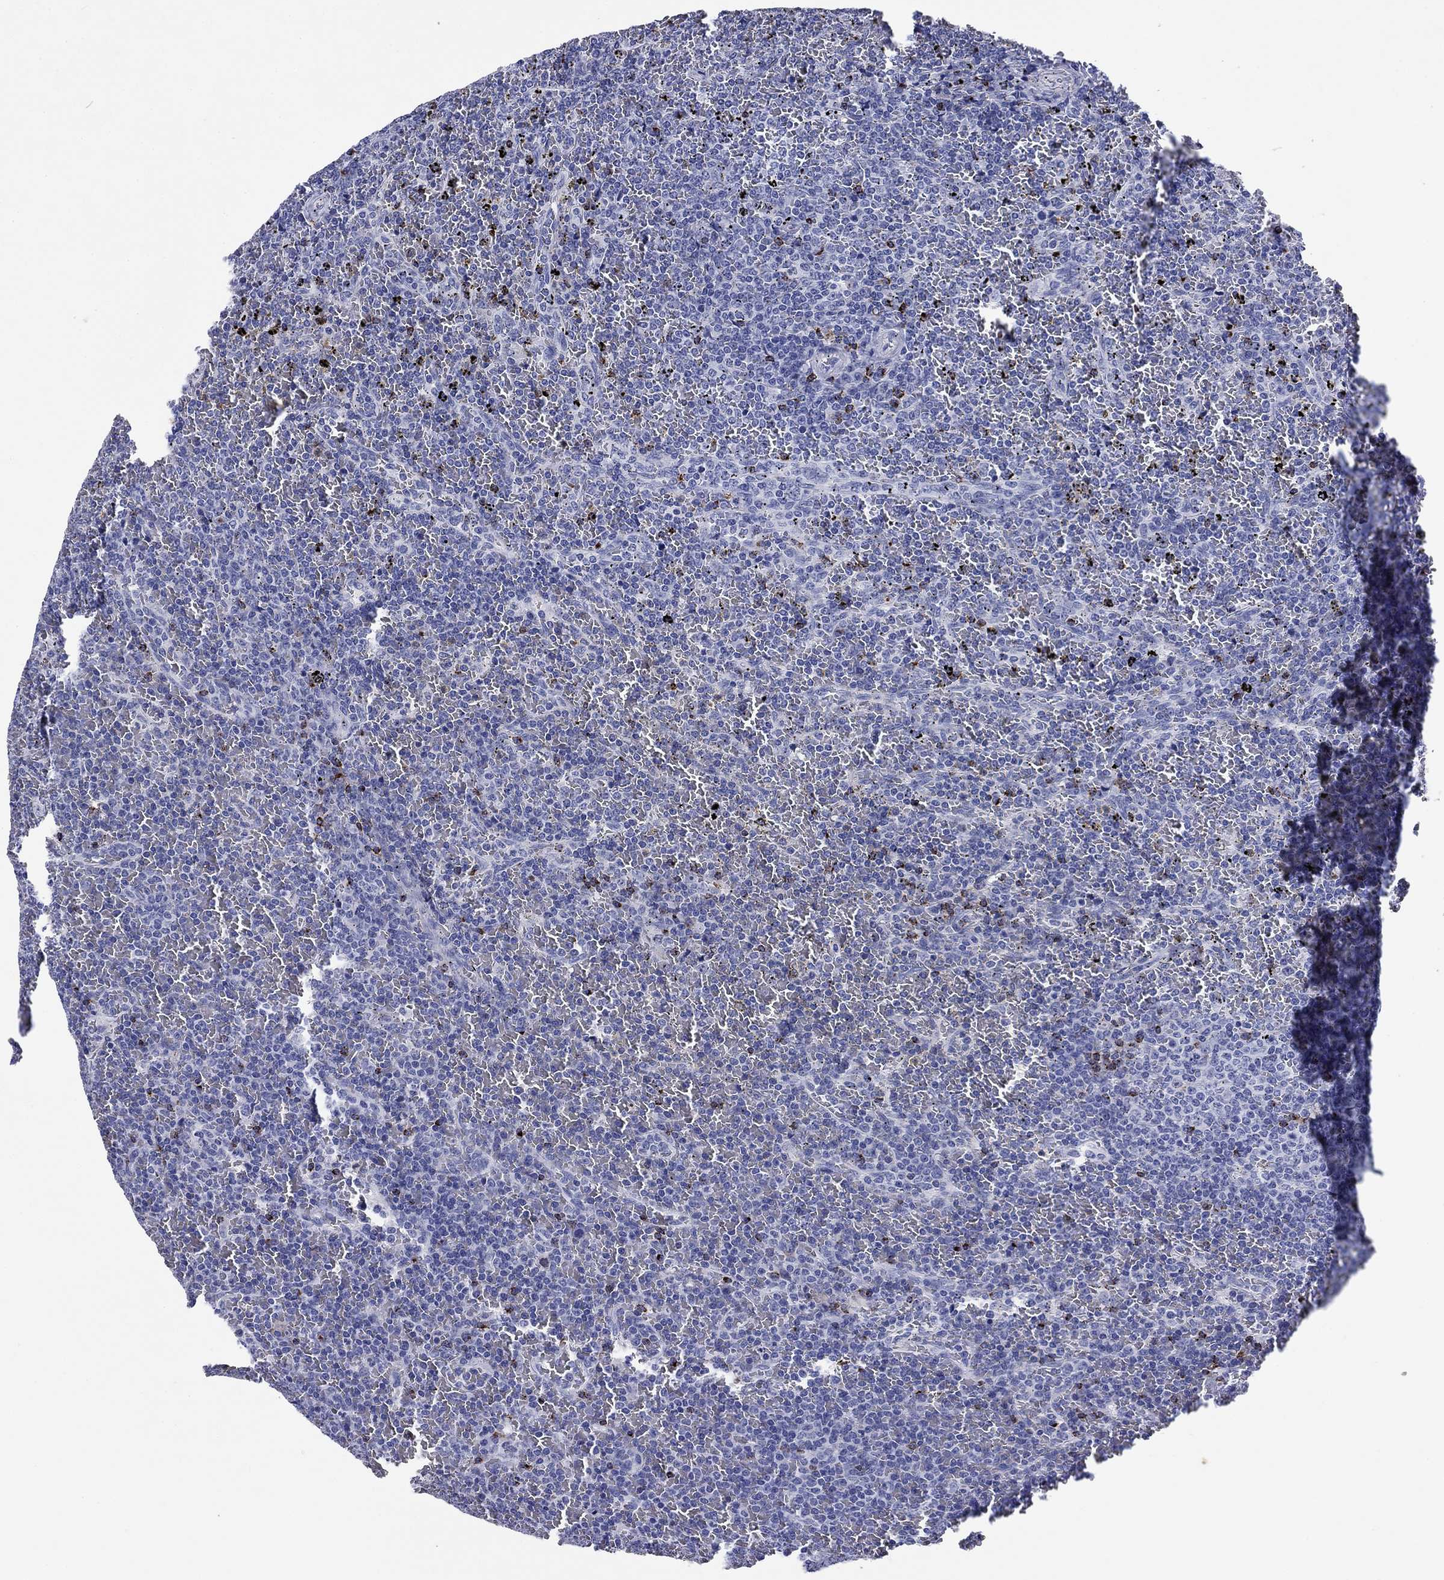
{"staining": {"intensity": "negative", "quantity": "none", "location": "none"}, "tissue": "lymphoma", "cell_type": "Tumor cells", "image_type": "cancer", "snomed": [{"axis": "morphology", "description": "Malignant lymphoma, non-Hodgkin's type, Low grade"}, {"axis": "topography", "description": "Spleen"}], "caption": "This is an immunohistochemistry (IHC) image of human lymphoma. There is no staining in tumor cells.", "gene": "GZMK", "patient": {"sex": "female", "age": 77}}